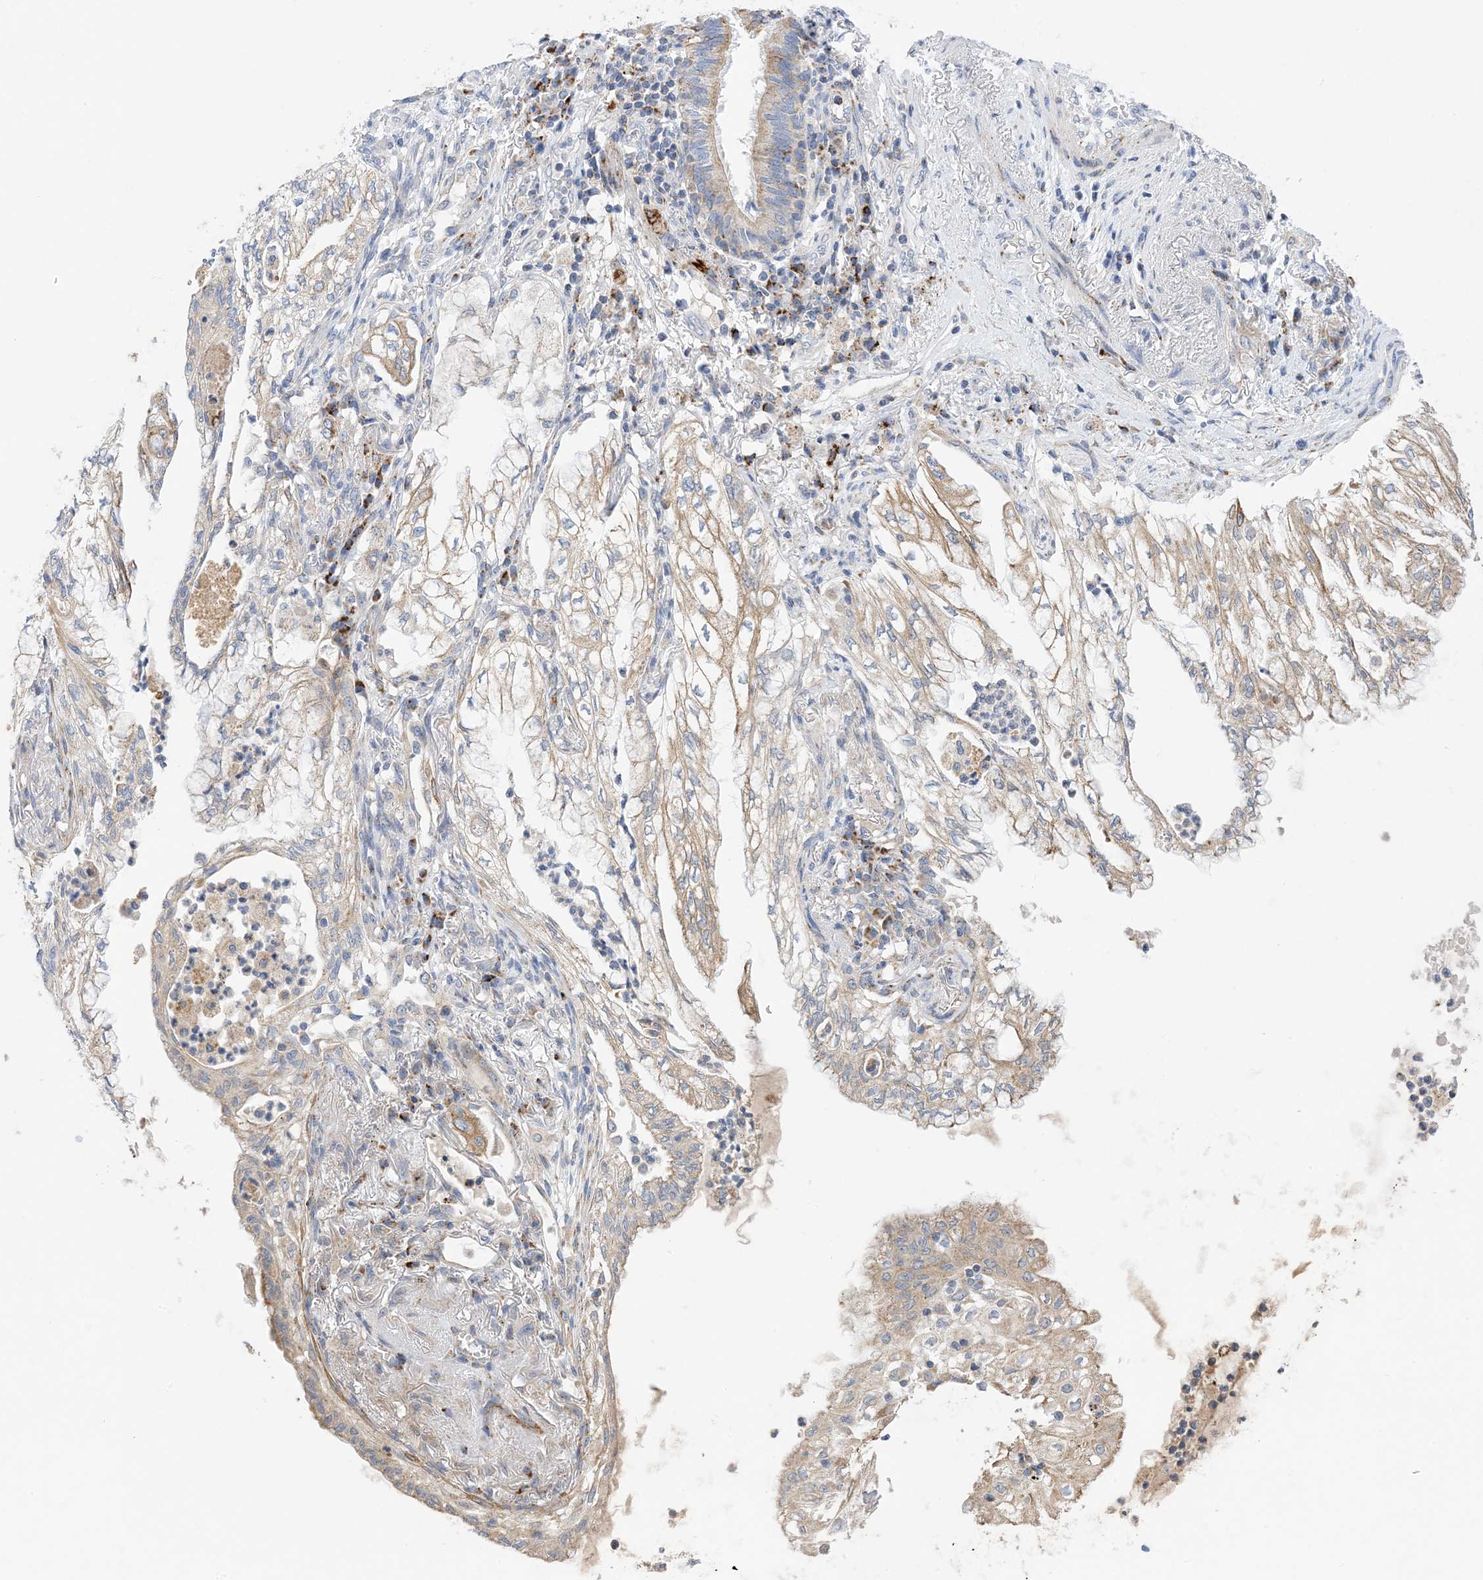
{"staining": {"intensity": "weak", "quantity": ">75%", "location": "cytoplasmic/membranous"}, "tissue": "lung cancer", "cell_type": "Tumor cells", "image_type": "cancer", "snomed": [{"axis": "morphology", "description": "Adenocarcinoma, NOS"}, {"axis": "topography", "description": "Lung"}], "caption": "Approximately >75% of tumor cells in lung cancer exhibit weak cytoplasmic/membranous protein expression as visualized by brown immunohistochemical staining.", "gene": "PLK4", "patient": {"sex": "female", "age": 70}}